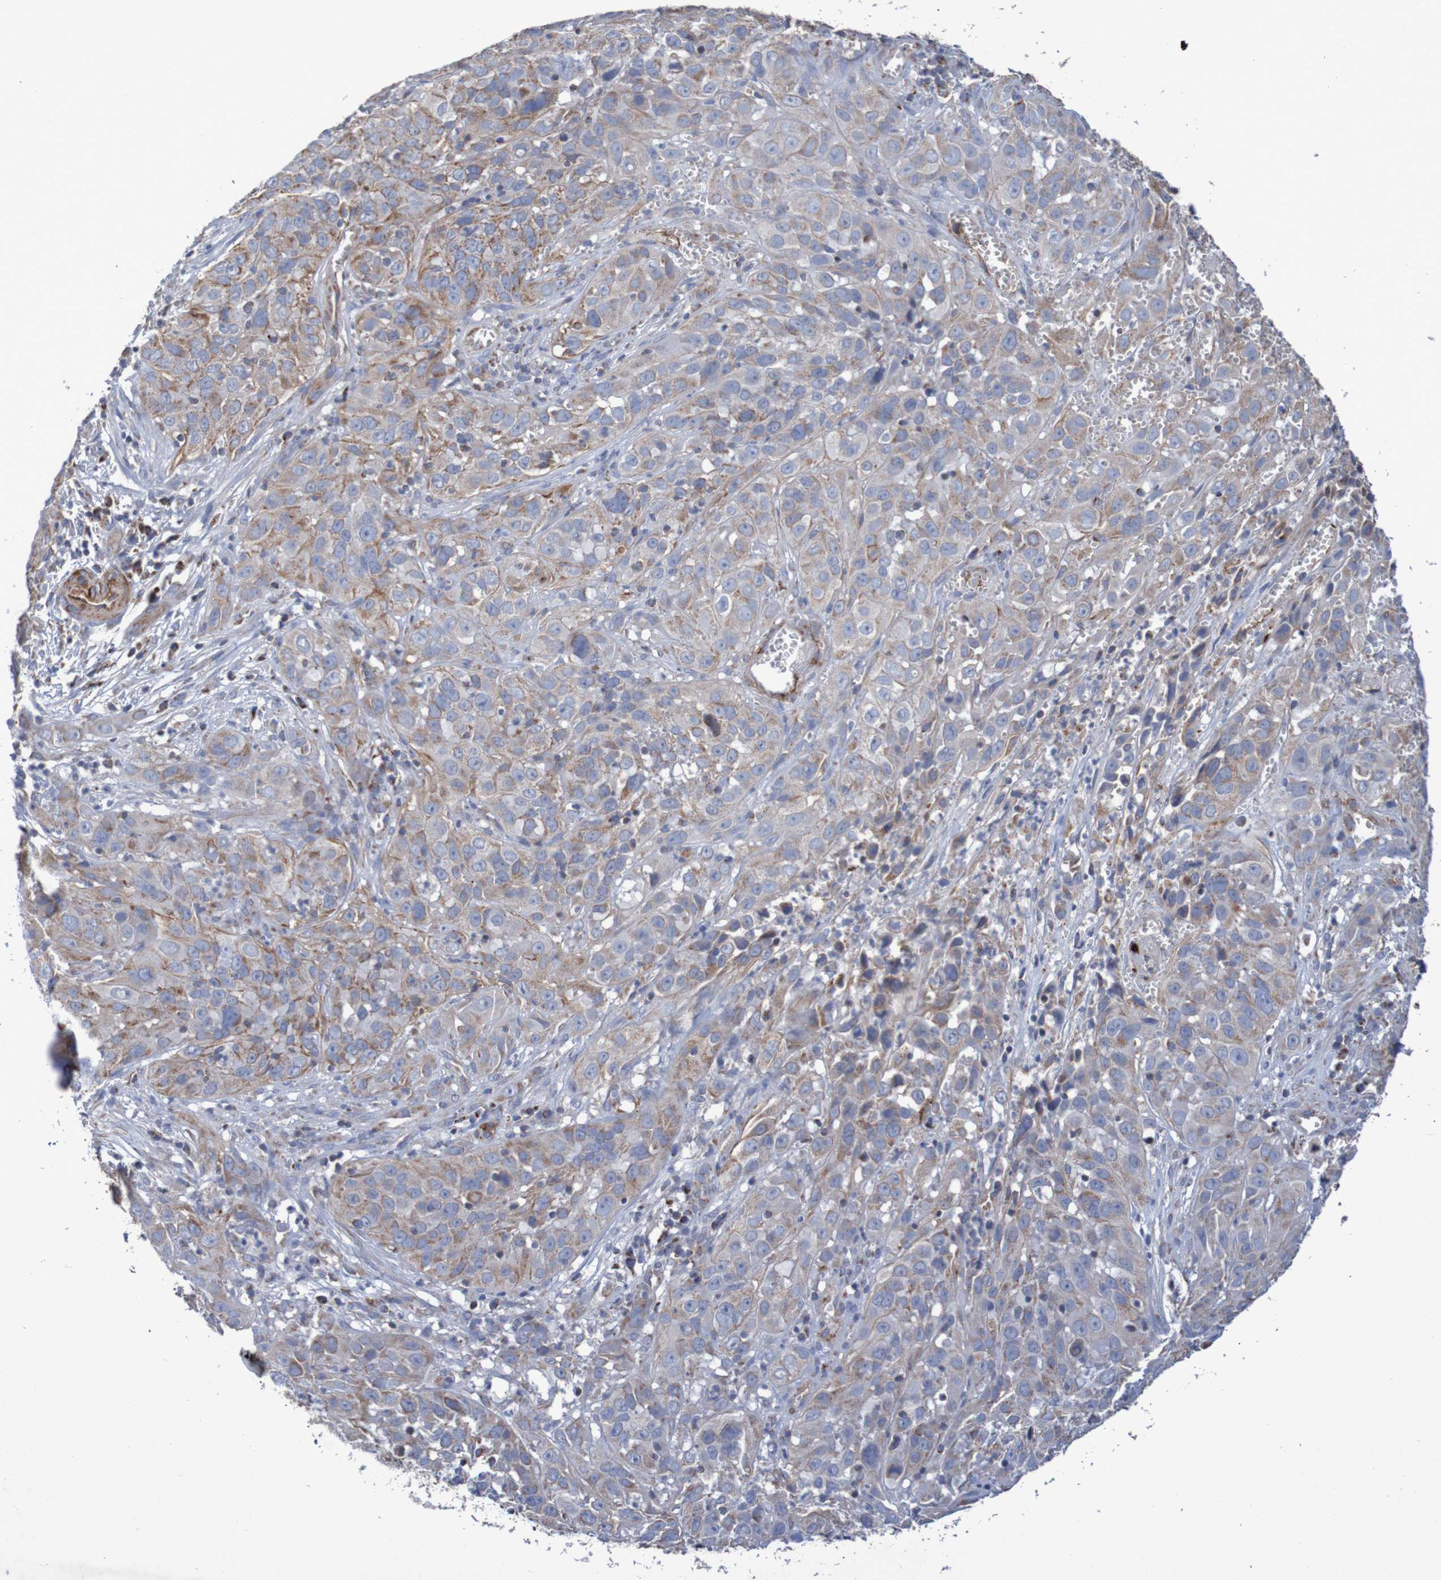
{"staining": {"intensity": "moderate", "quantity": ">75%", "location": "cytoplasmic/membranous"}, "tissue": "cervical cancer", "cell_type": "Tumor cells", "image_type": "cancer", "snomed": [{"axis": "morphology", "description": "Squamous cell carcinoma, NOS"}, {"axis": "topography", "description": "Cervix"}], "caption": "A high-resolution photomicrograph shows immunohistochemistry (IHC) staining of cervical cancer, which demonstrates moderate cytoplasmic/membranous expression in approximately >75% of tumor cells.", "gene": "MMEL1", "patient": {"sex": "female", "age": 32}}